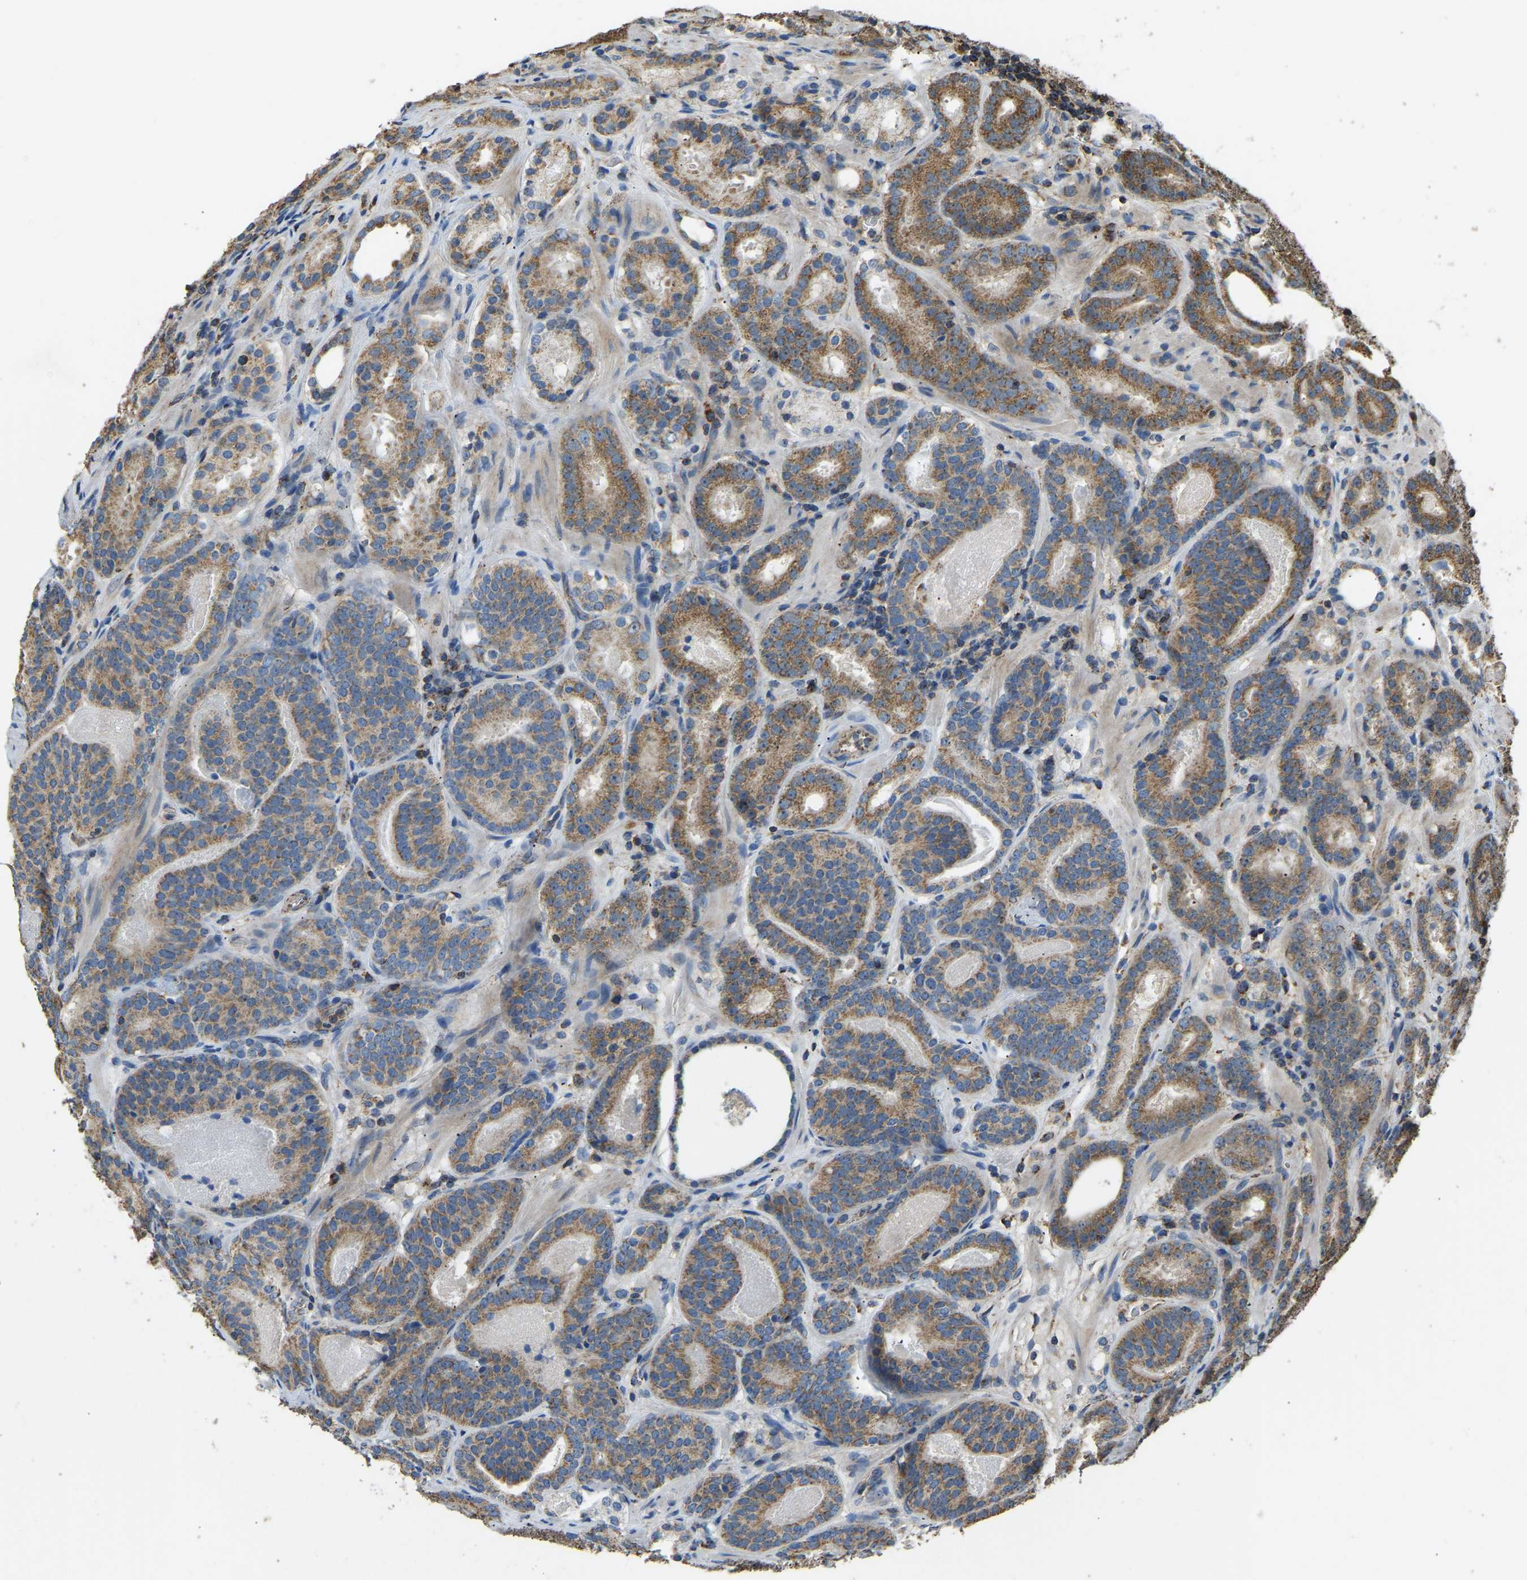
{"staining": {"intensity": "moderate", "quantity": ">75%", "location": "cytoplasmic/membranous"}, "tissue": "prostate cancer", "cell_type": "Tumor cells", "image_type": "cancer", "snomed": [{"axis": "morphology", "description": "Adenocarcinoma, Low grade"}, {"axis": "topography", "description": "Prostate"}], "caption": "DAB immunohistochemical staining of prostate cancer demonstrates moderate cytoplasmic/membranous protein positivity in about >75% of tumor cells.", "gene": "TUFM", "patient": {"sex": "male", "age": 69}}